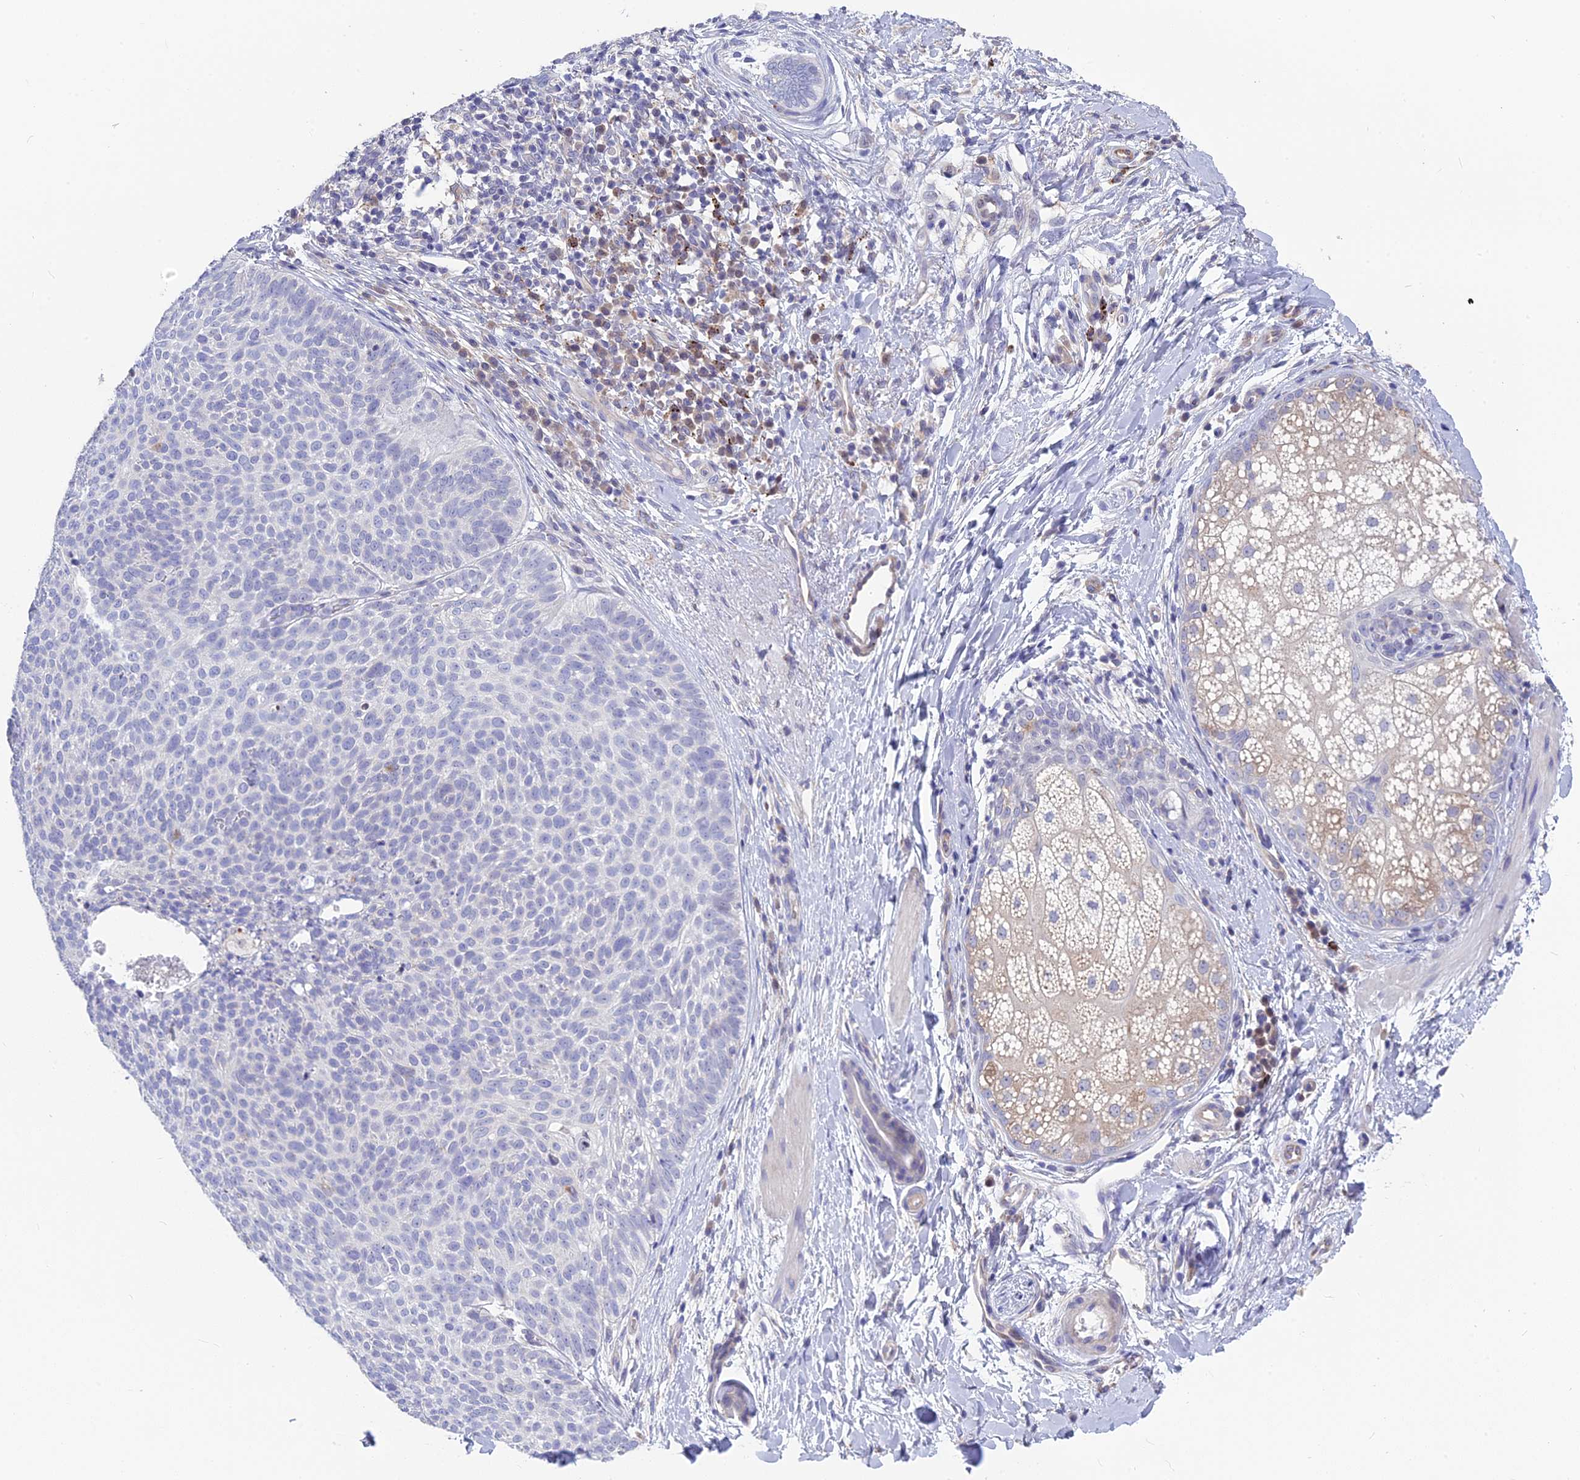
{"staining": {"intensity": "negative", "quantity": "none", "location": "none"}, "tissue": "skin cancer", "cell_type": "Tumor cells", "image_type": "cancer", "snomed": [{"axis": "morphology", "description": "Basal cell carcinoma"}, {"axis": "topography", "description": "Skin"}], "caption": "Protein analysis of basal cell carcinoma (skin) reveals no significant staining in tumor cells. (Stains: DAB immunohistochemistry with hematoxylin counter stain, Microscopy: brightfield microscopy at high magnification).", "gene": "SNTN", "patient": {"sex": "male", "age": 85}}